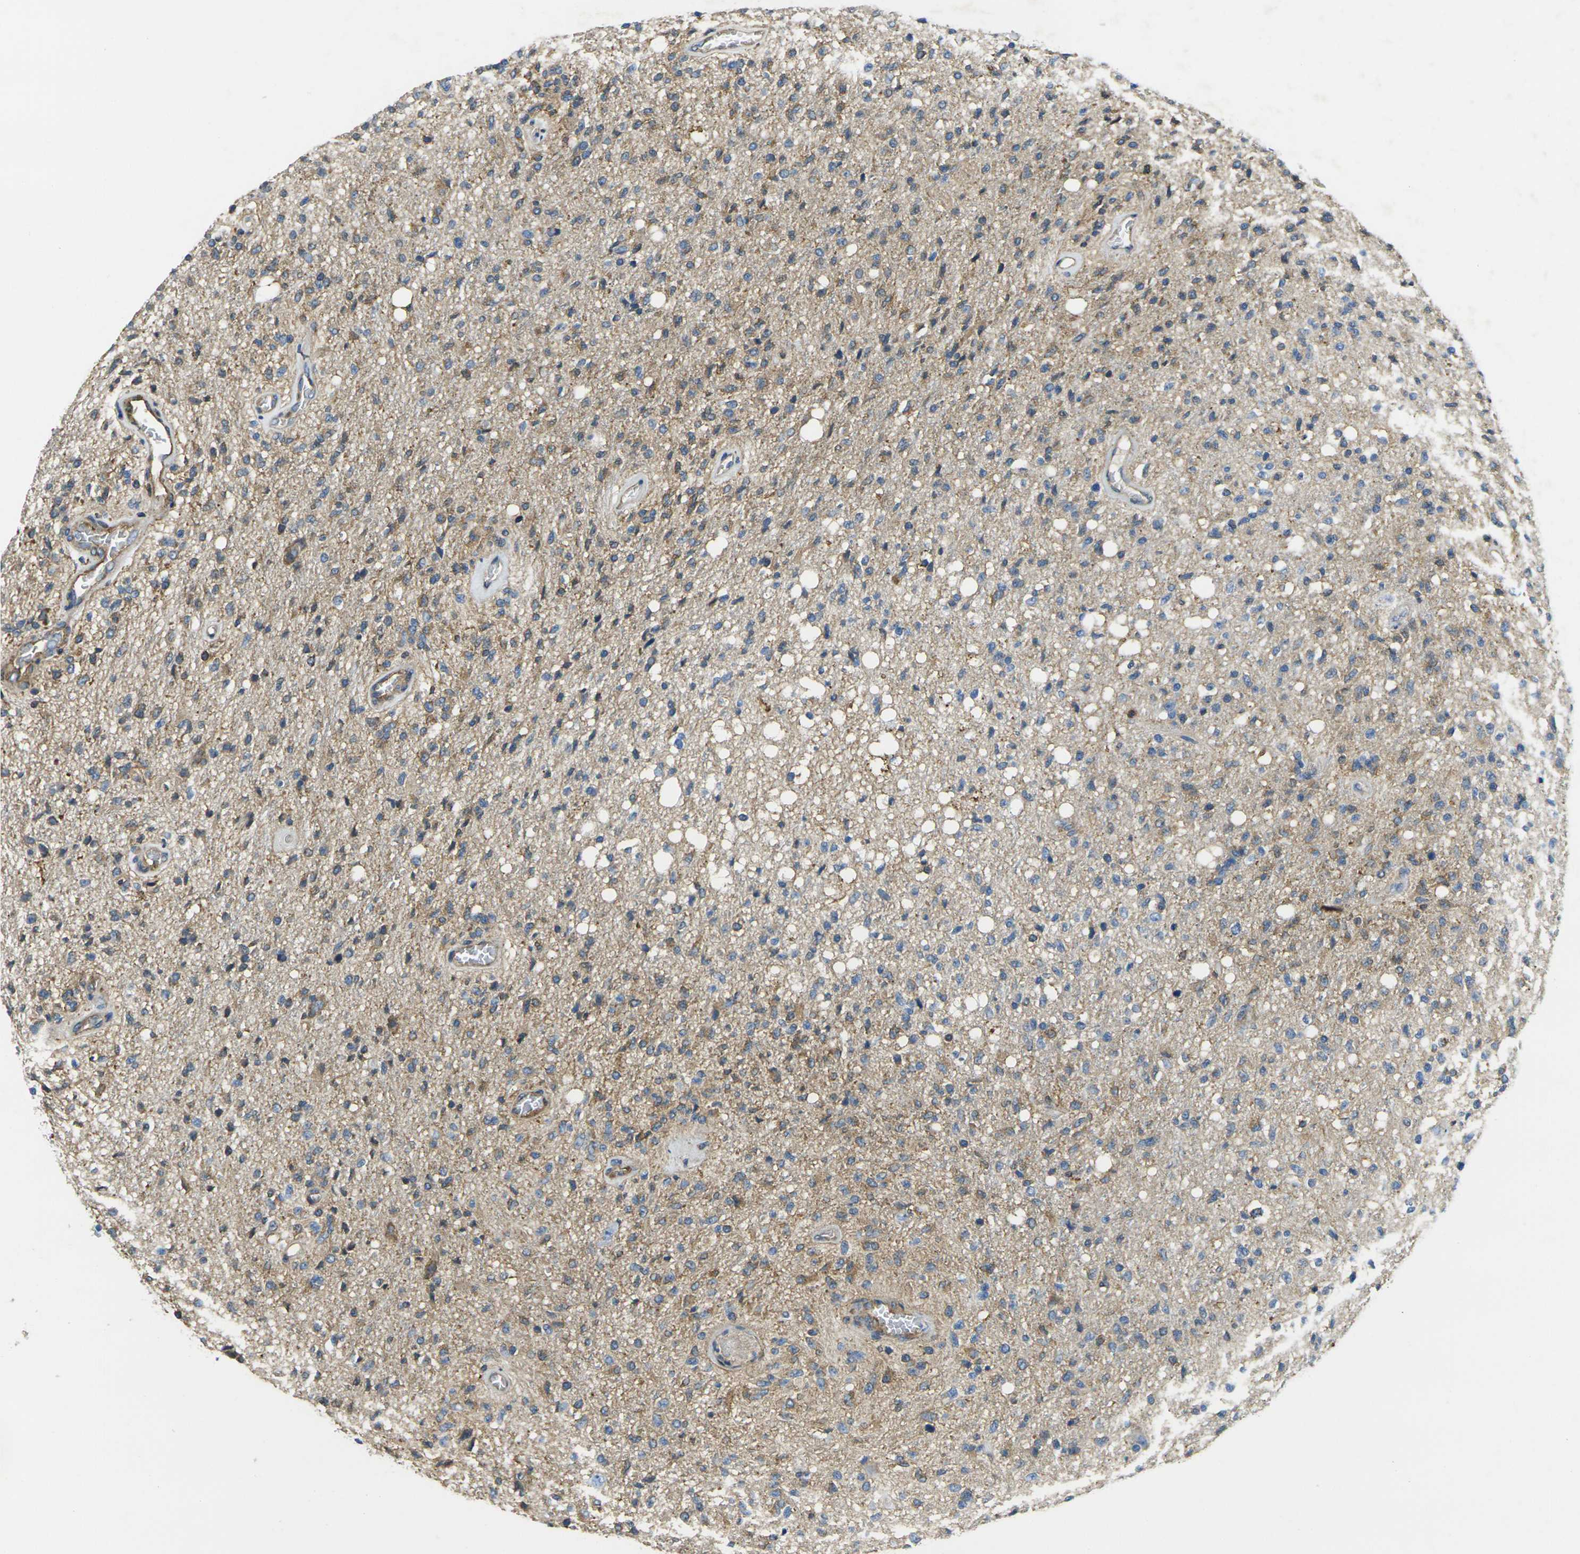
{"staining": {"intensity": "weak", "quantity": ">75%", "location": "cytoplasmic/membranous"}, "tissue": "glioma", "cell_type": "Tumor cells", "image_type": "cancer", "snomed": [{"axis": "morphology", "description": "Normal tissue, NOS"}, {"axis": "morphology", "description": "Glioma, malignant, High grade"}, {"axis": "topography", "description": "Cerebral cortex"}], "caption": "Immunohistochemistry (IHC) (DAB) staining of malignant high-grade glioma exhibits weak cytoplasmic/membranous protein staining in about >75% of tumor cells. Nuclei are stained in blue.", "gene": "FAM110D", "patient": {"sex": "male", "age": 77}}